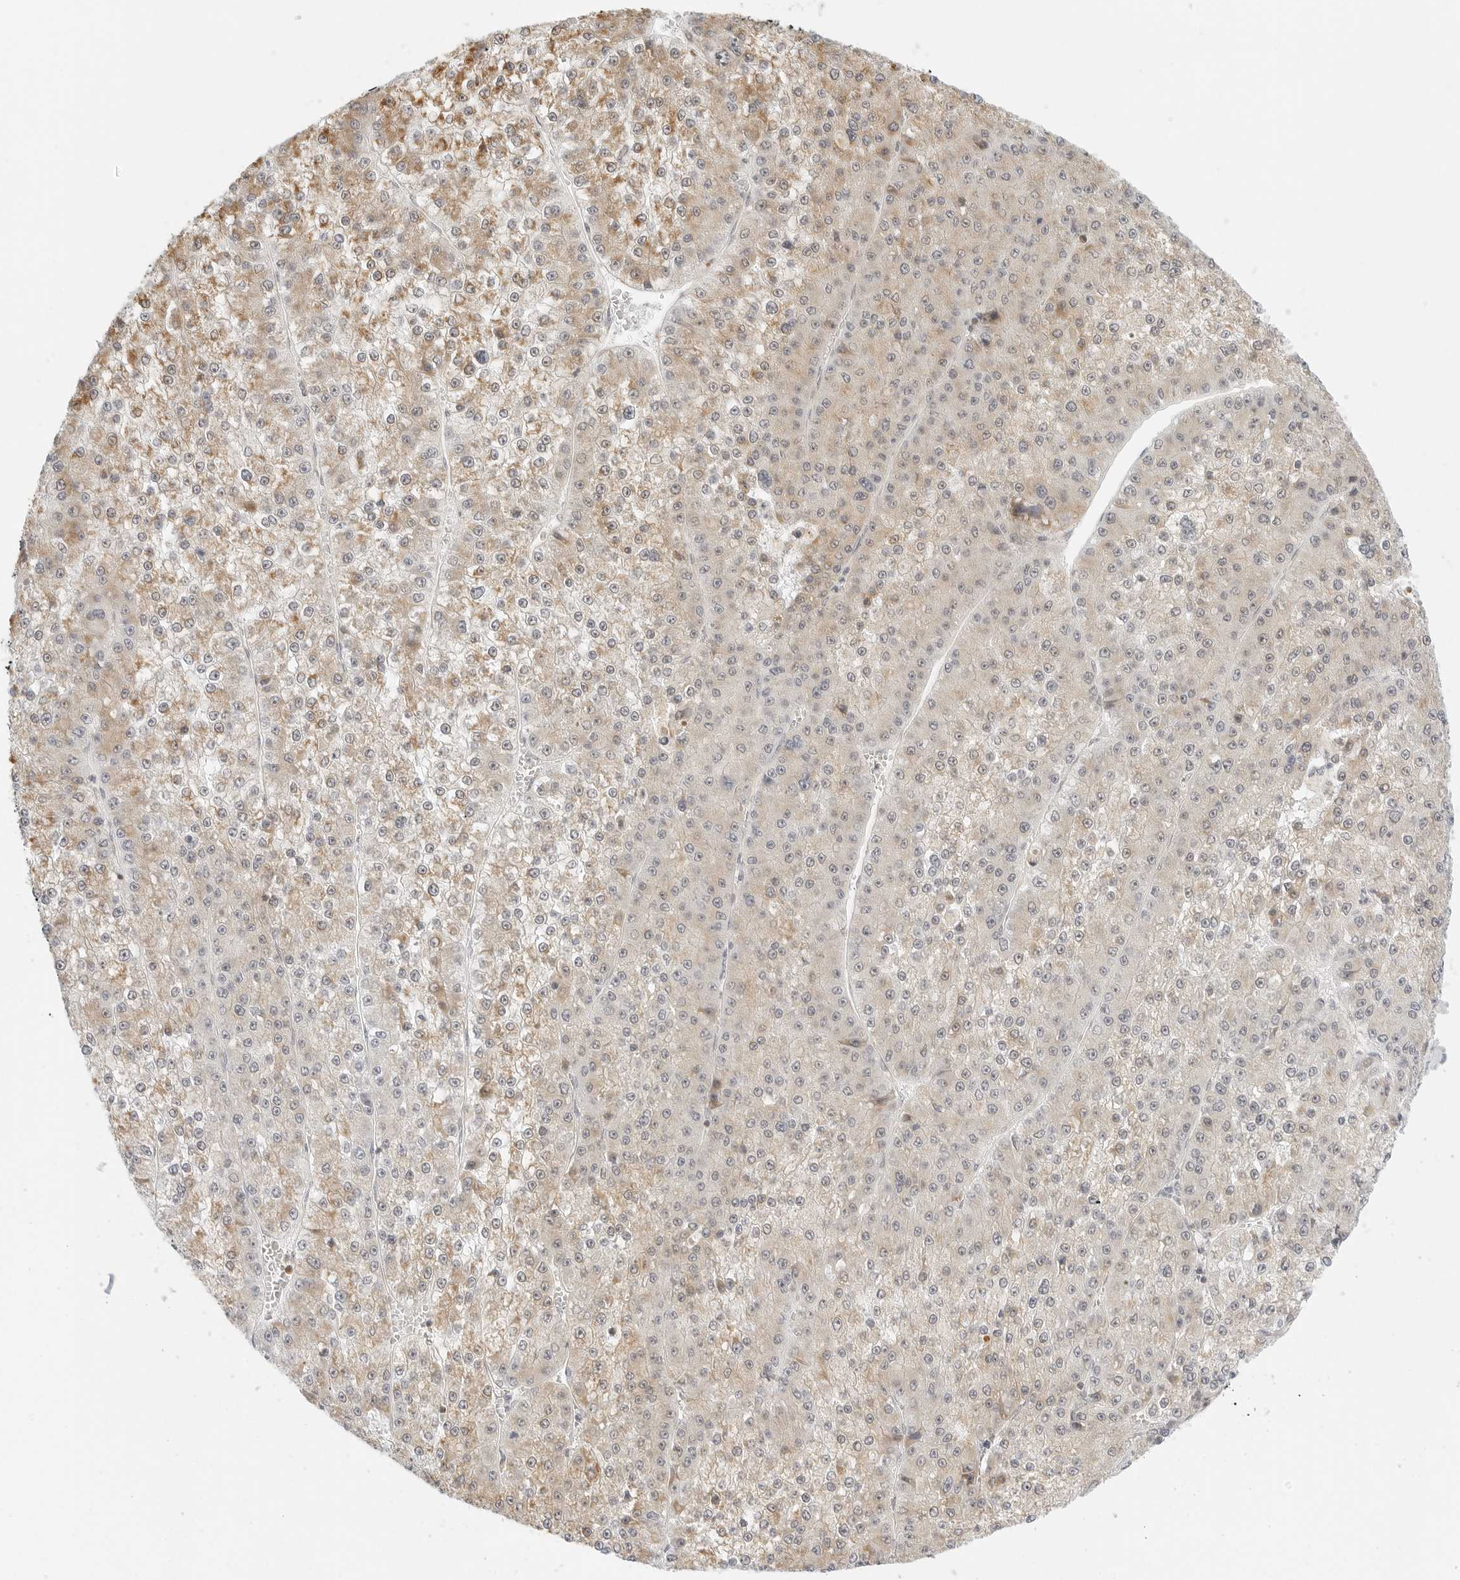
{"staining": {"intensity": "weak", "quantity": "25%-75%", "location": "cytoplasmic/membranous"}, "tissue": "liver cancer", "cell_type": "Tumor cells", "image_type": "cancer", "snomed": [{"axis": "morphology", "description": "Carcinoma, Hepatocellular, NOS"}, {"axis": "topography", "description": "Liver"}], "caption": "IHC staining of liver hepatocellular carcinoma, which shows low levels of weak cytoplasmic/membranous positivity in about 25%-75% of tumor cells indicating weak cytoplasmic/membranous protein staining. The staining was performed using DAB (brown) for protein detection and nuclei were counterstained in hematoxylin (blue).", "gene": "GORAB", "patient": {"sex": "female", "age": 73}}